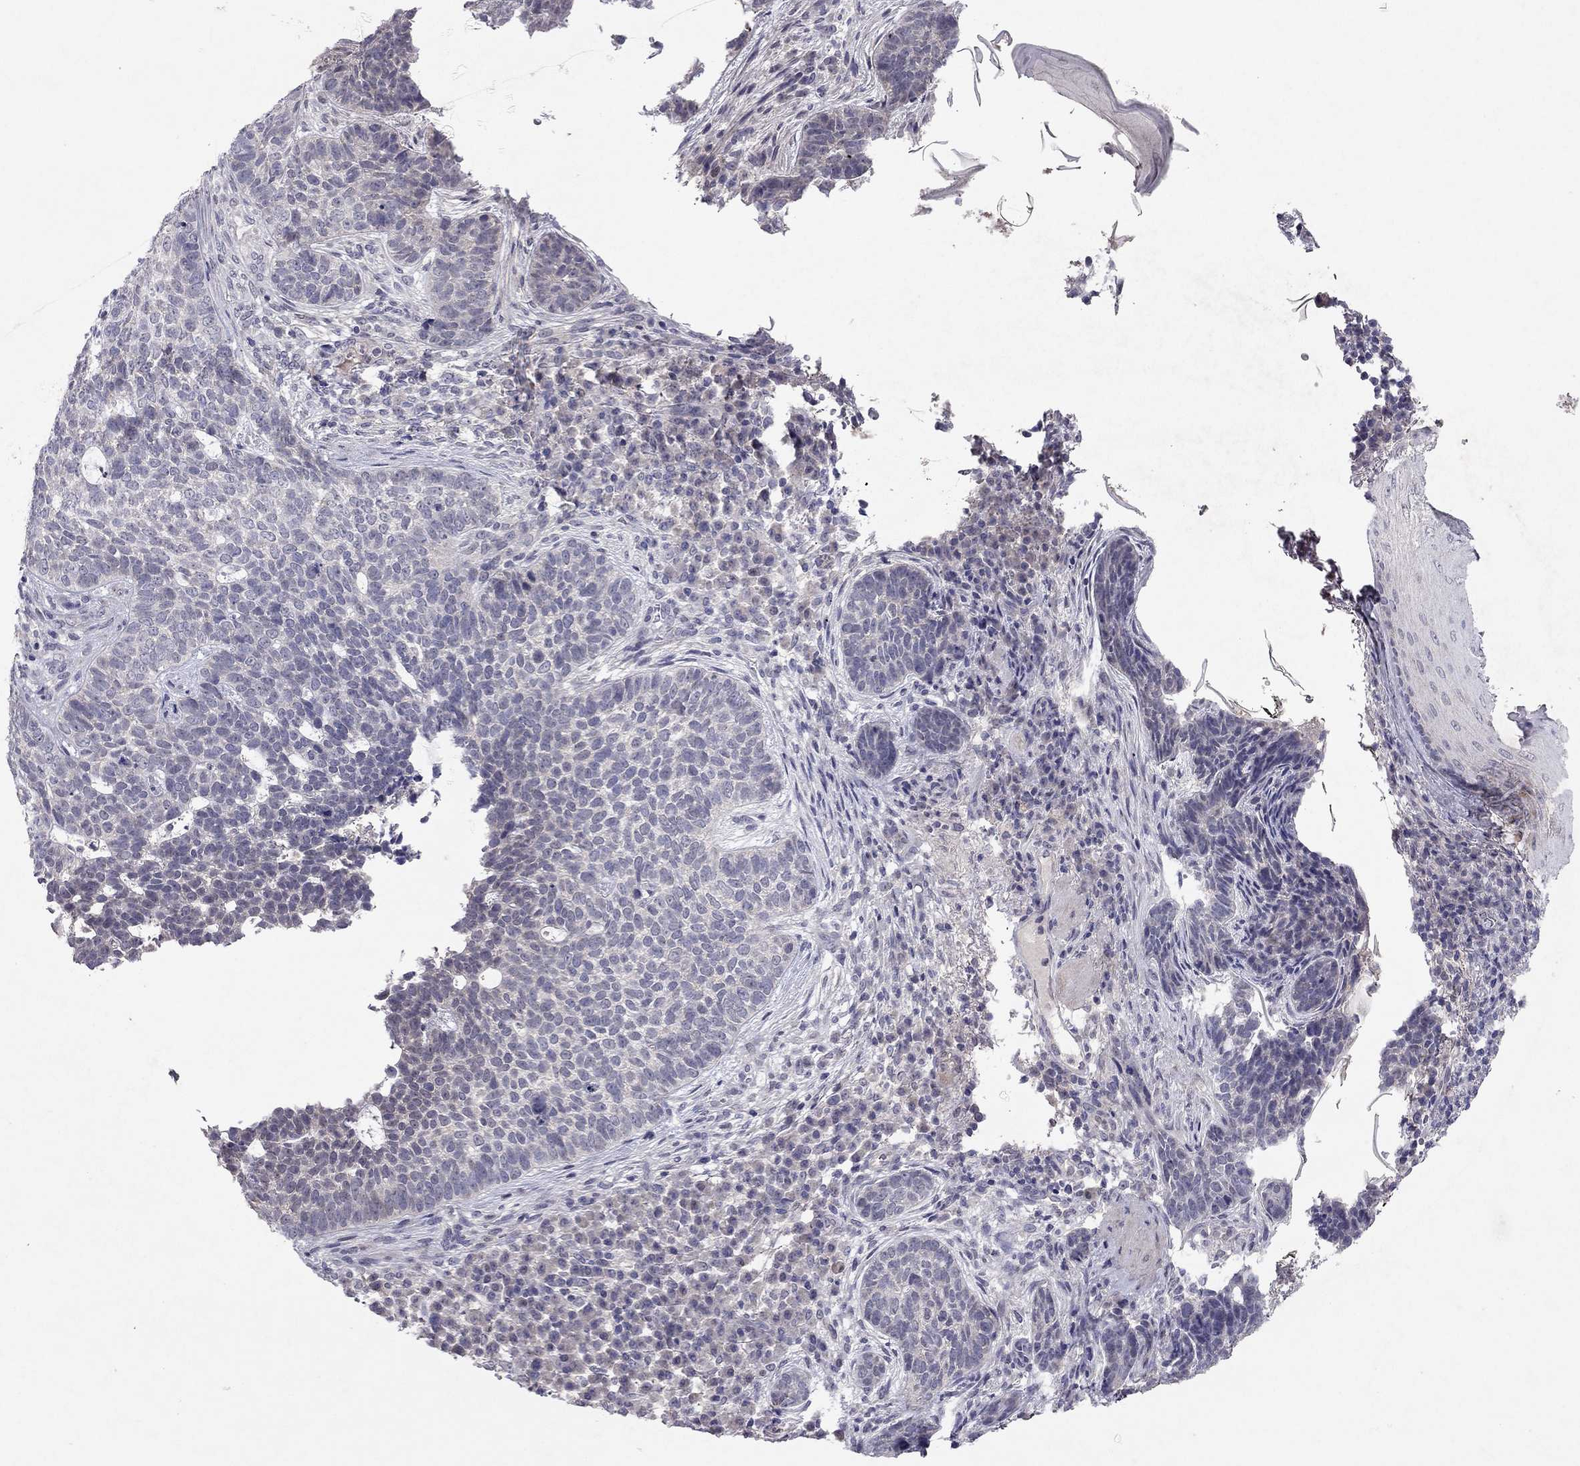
{"staining": {"intensity": "negative", "quantity": "none", "location": "none"}, "tissue": "skin cancer", "cell_type": "Tumor cells", "image_type": "cancer", "snomed": [{"axis": "morphology", "description": "Basal cell carcinoma"}, {"axis": "topography", "description": "Skin"}], "caption": "Immunohistochemistry (IHC) photomicrograph of human skin basal cell carcinoma stained for a protein (brown), which reveals no expression in tumor cells.", "gene": "ESR2", "patient": {"sex": "female", "age": 69}}